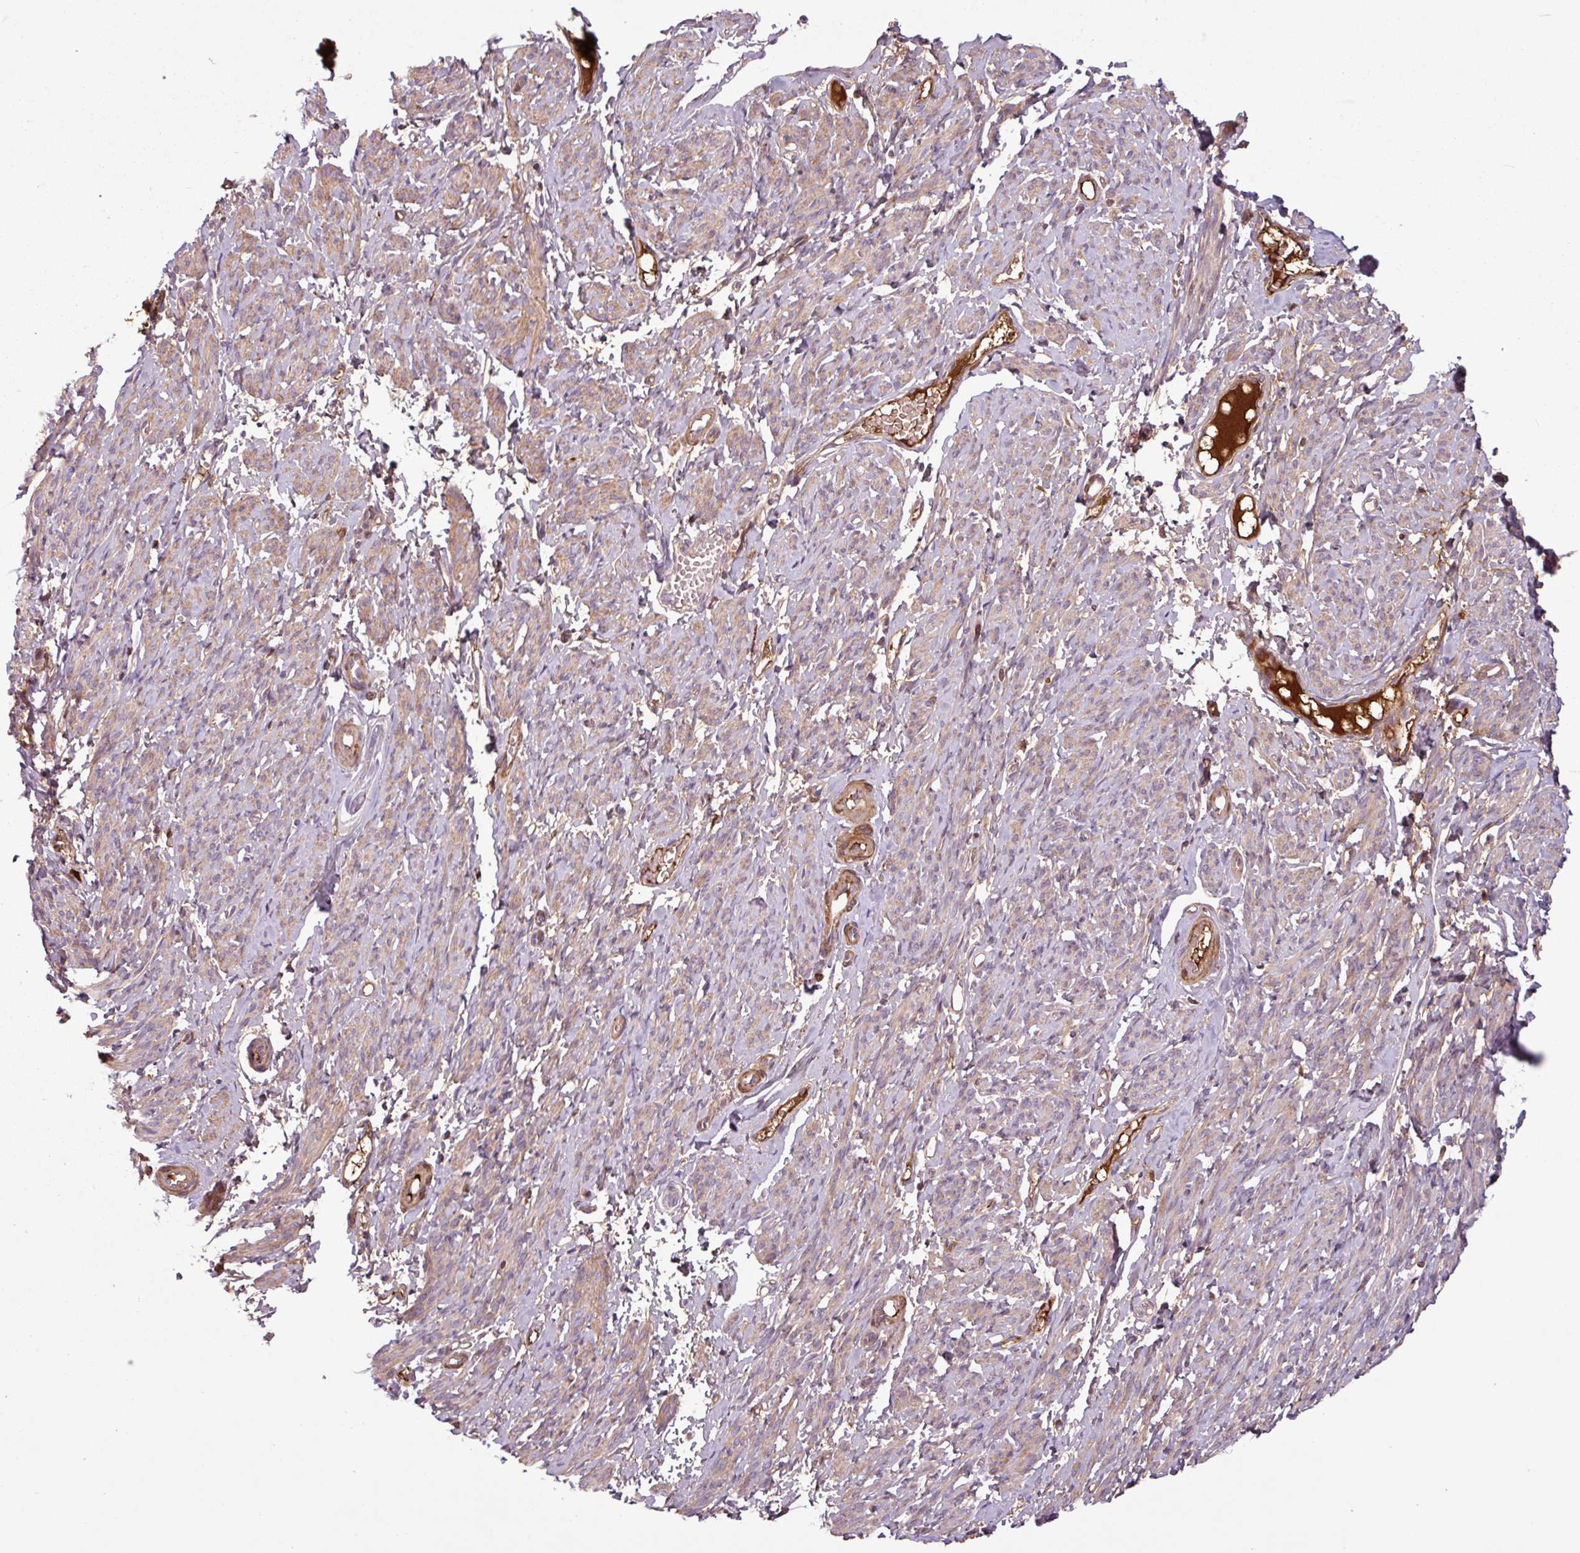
{"staining": {"intensity": "moderate", "quantity": ">75%", "location": "cytoplasmic/membranous"}, "tissue": "smooth muscle", "cell_type": "Smooth muscle cells", "image_type": "normal", "snomed": [{"axis": "morphology", "description": "Normal tissue, NOS"}, {"axis": "topography", "description": "Smooth muscle"}], "caption": "Immunohistochemistry (IHC) of unremarkable human smooth muscle demonstrates medium levels of moderate cytoplasmic/membranous staining in approximately >75% of smooth muscle cells.", "gene": "C4A", "patient": {"sex": "female", "age": 65}}